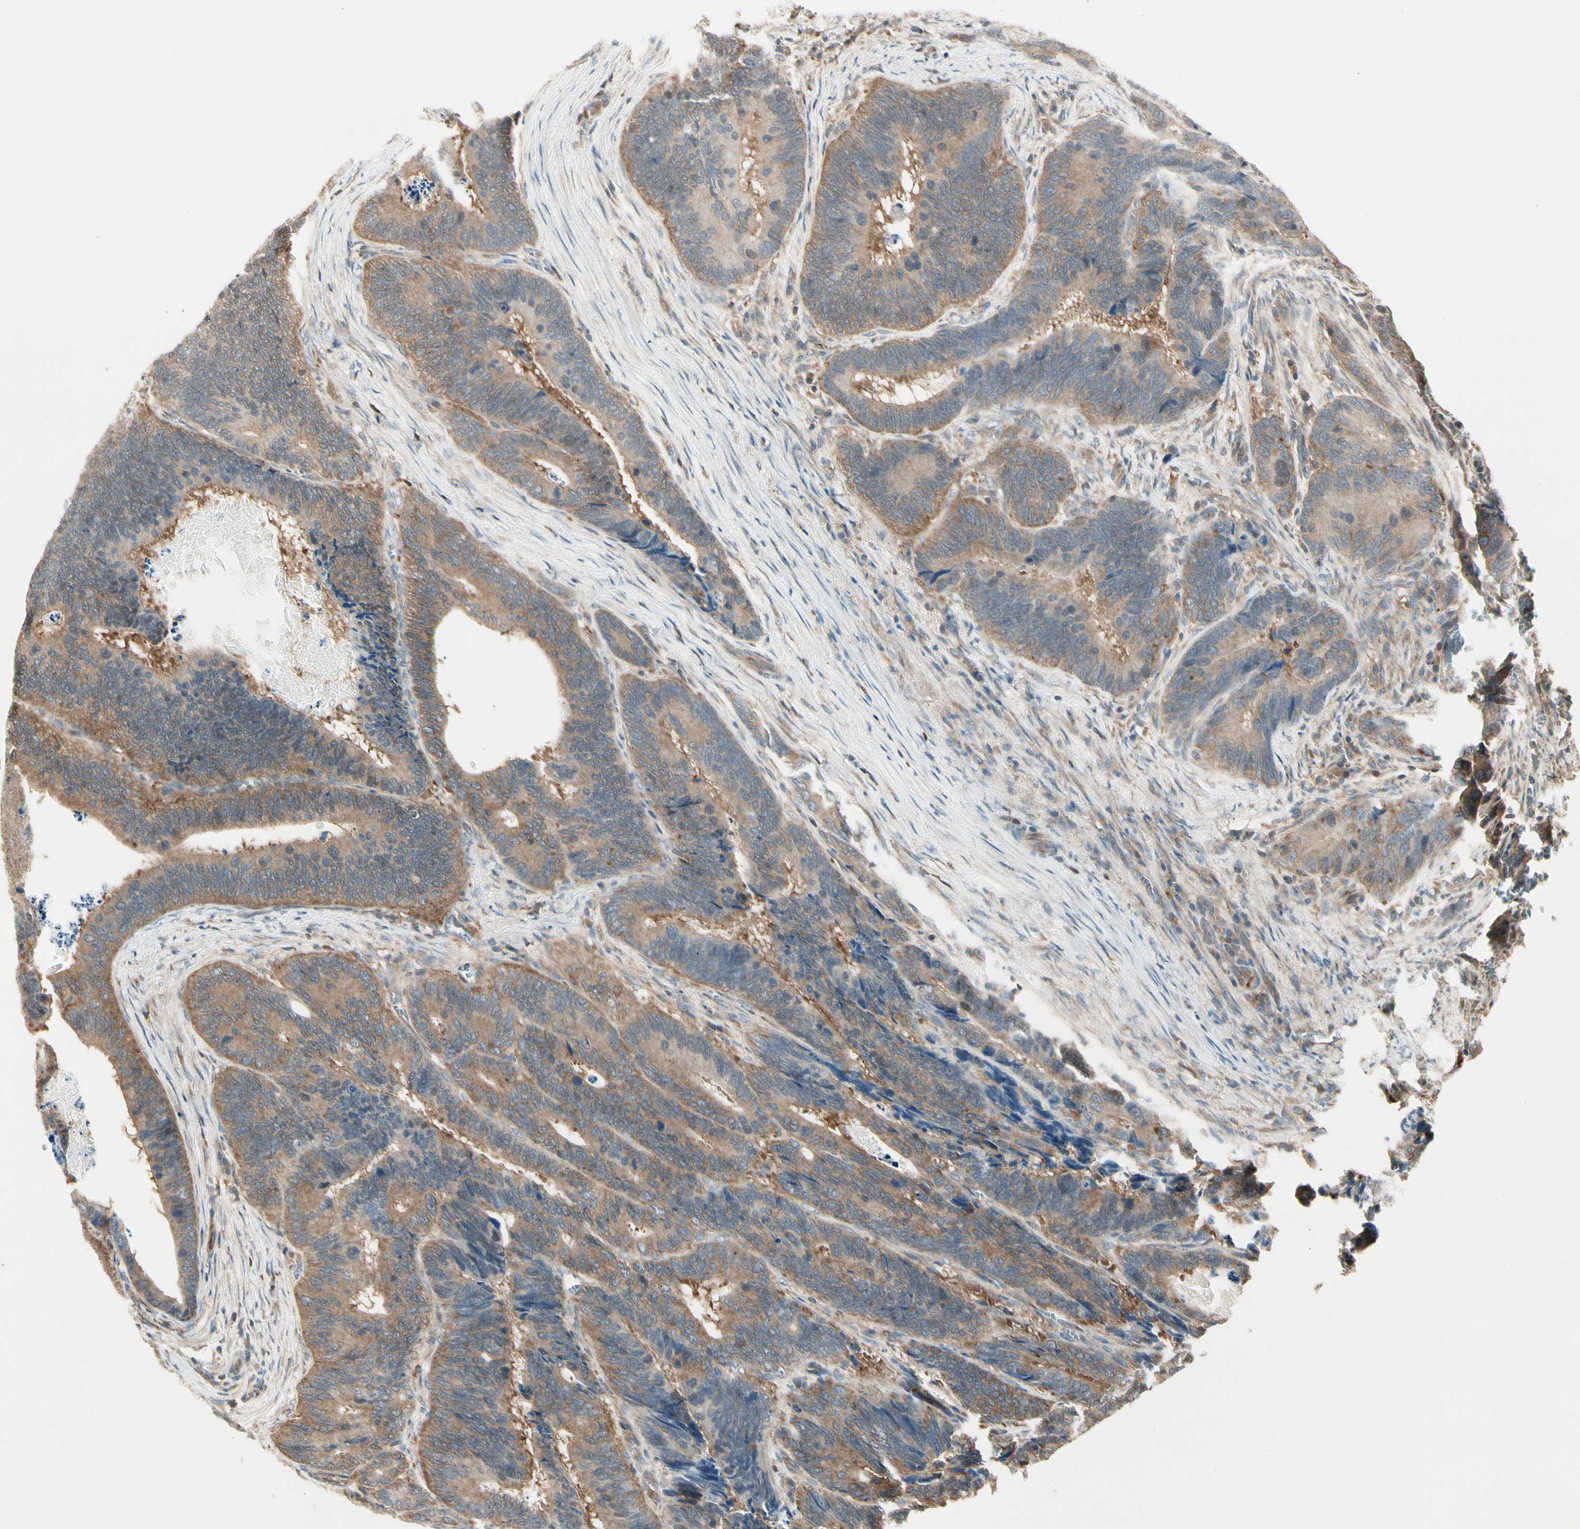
{"staining": {"intensity": "moderate", "quantity": ">75%", "location": "cytoplasmic/membranous"}, "tissue": "colorectal cancer", "cell_type": "Tumor cells", "image_type": "cancer", "snomed": [{"axis": "morphology", "description": "Adenocarcinoma, NOS"}, {"axis": "topography", "description": "Colon"}], "caption": "DAB (3,3'-diaminobenzidine) immunohistochemical staining of colorectal cancer exhibits moderate cytoplasmic/membranous protein positivity in about >75% of tumor cells. (DAB IHC, brown staining for protein, blue staining for nuclei).", "gene": "OXSR1", "patient": {"sex": "male", "age": 72}}